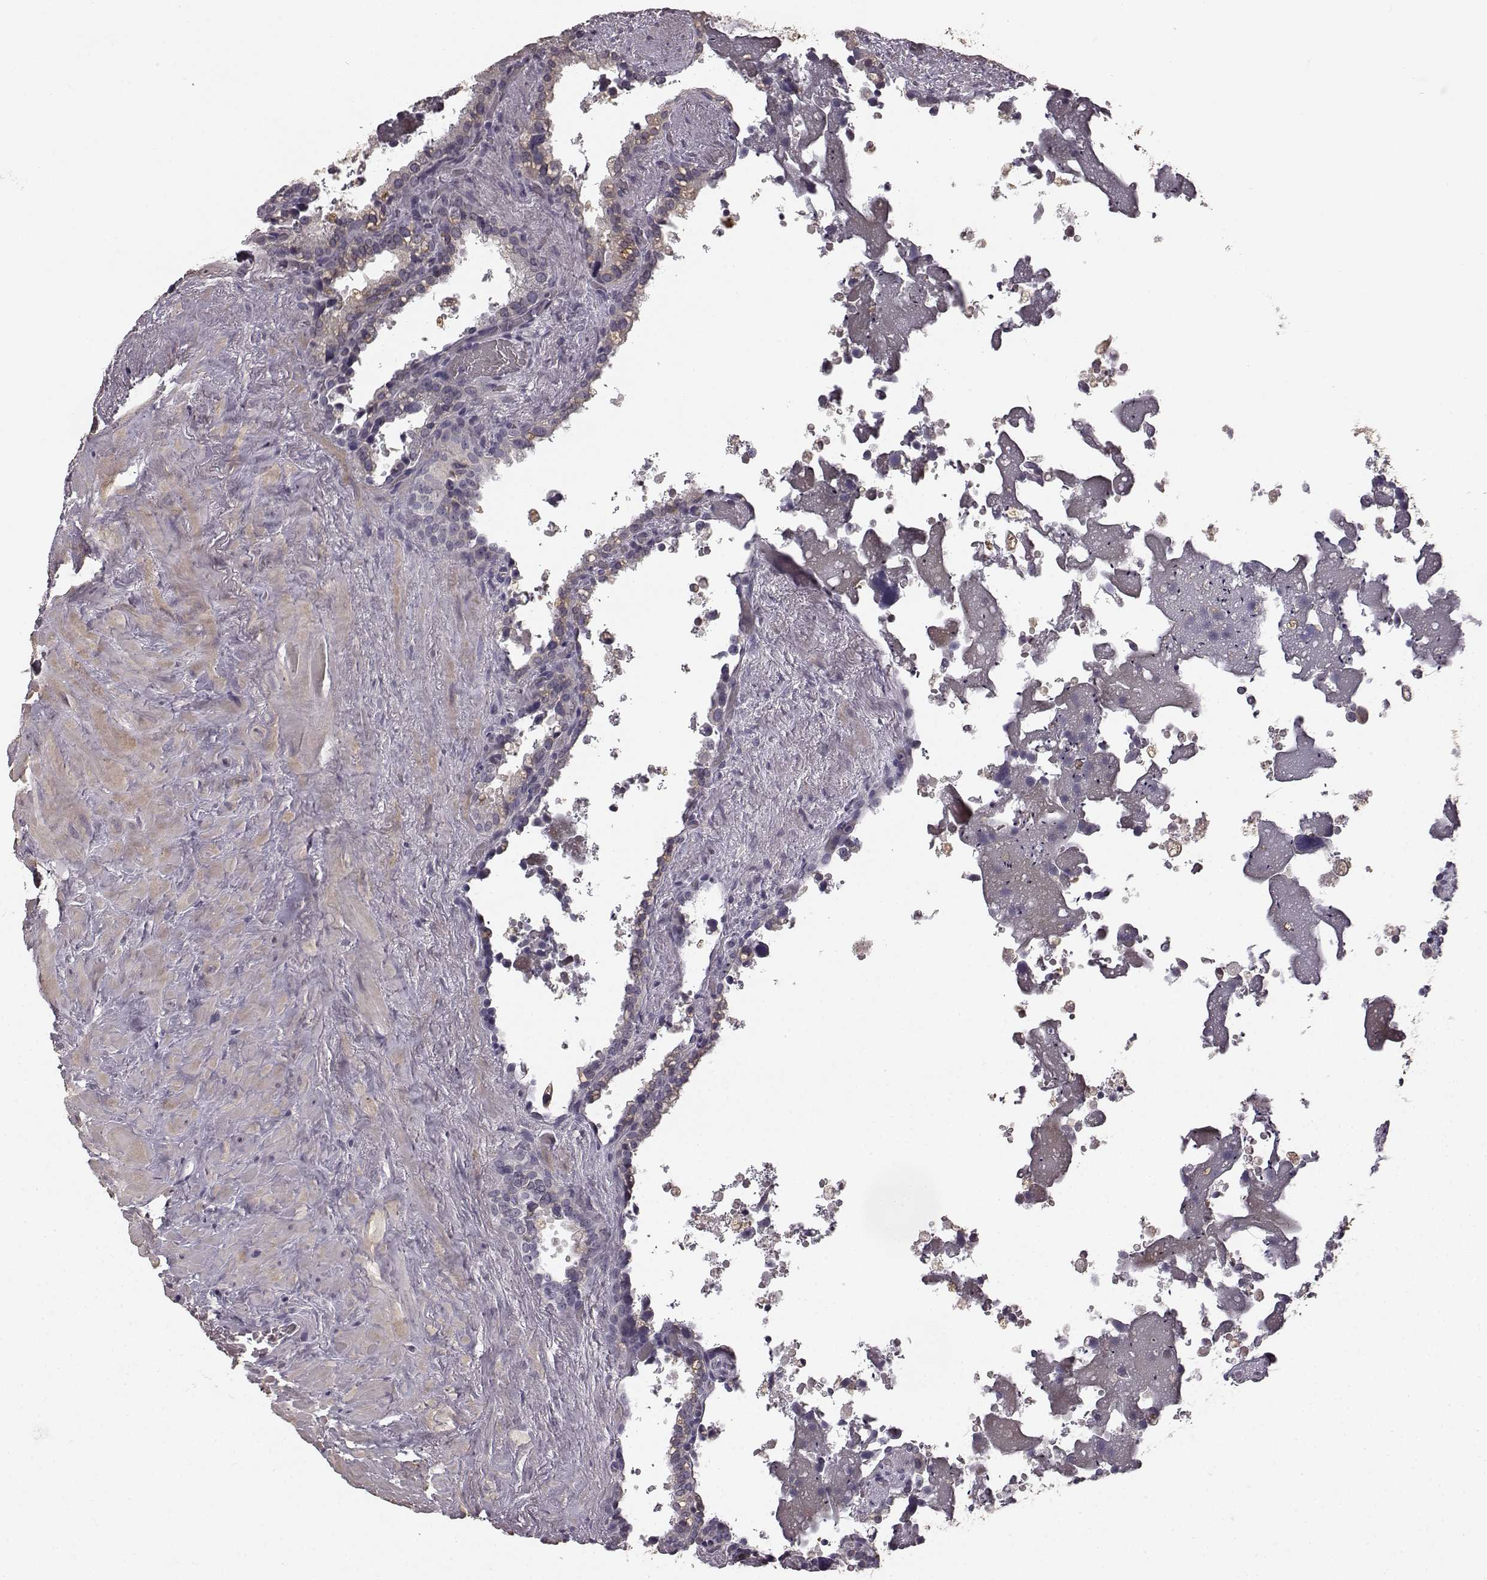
{"staining": {"intensity": "moderate", "quantity": "<25%", "location": "cytoplasmic/membranous"}, "tissue": "seminal vesicle", "cell_type": "Glandular cells", "image_type": "normal", "snomed": [{"axis": "morphology", "description": "Normal tissue, NOS"}, {"axis": "topography", "description": "Seminal veicle"}], "caption": "The image demonstrates a brown stain indicating the presence of a protein in the cytoplasmic/membranous of glandular cells in seminal vesicle.", "gene": "RIT2", "patient": {"sex": "male", "age": 71}}